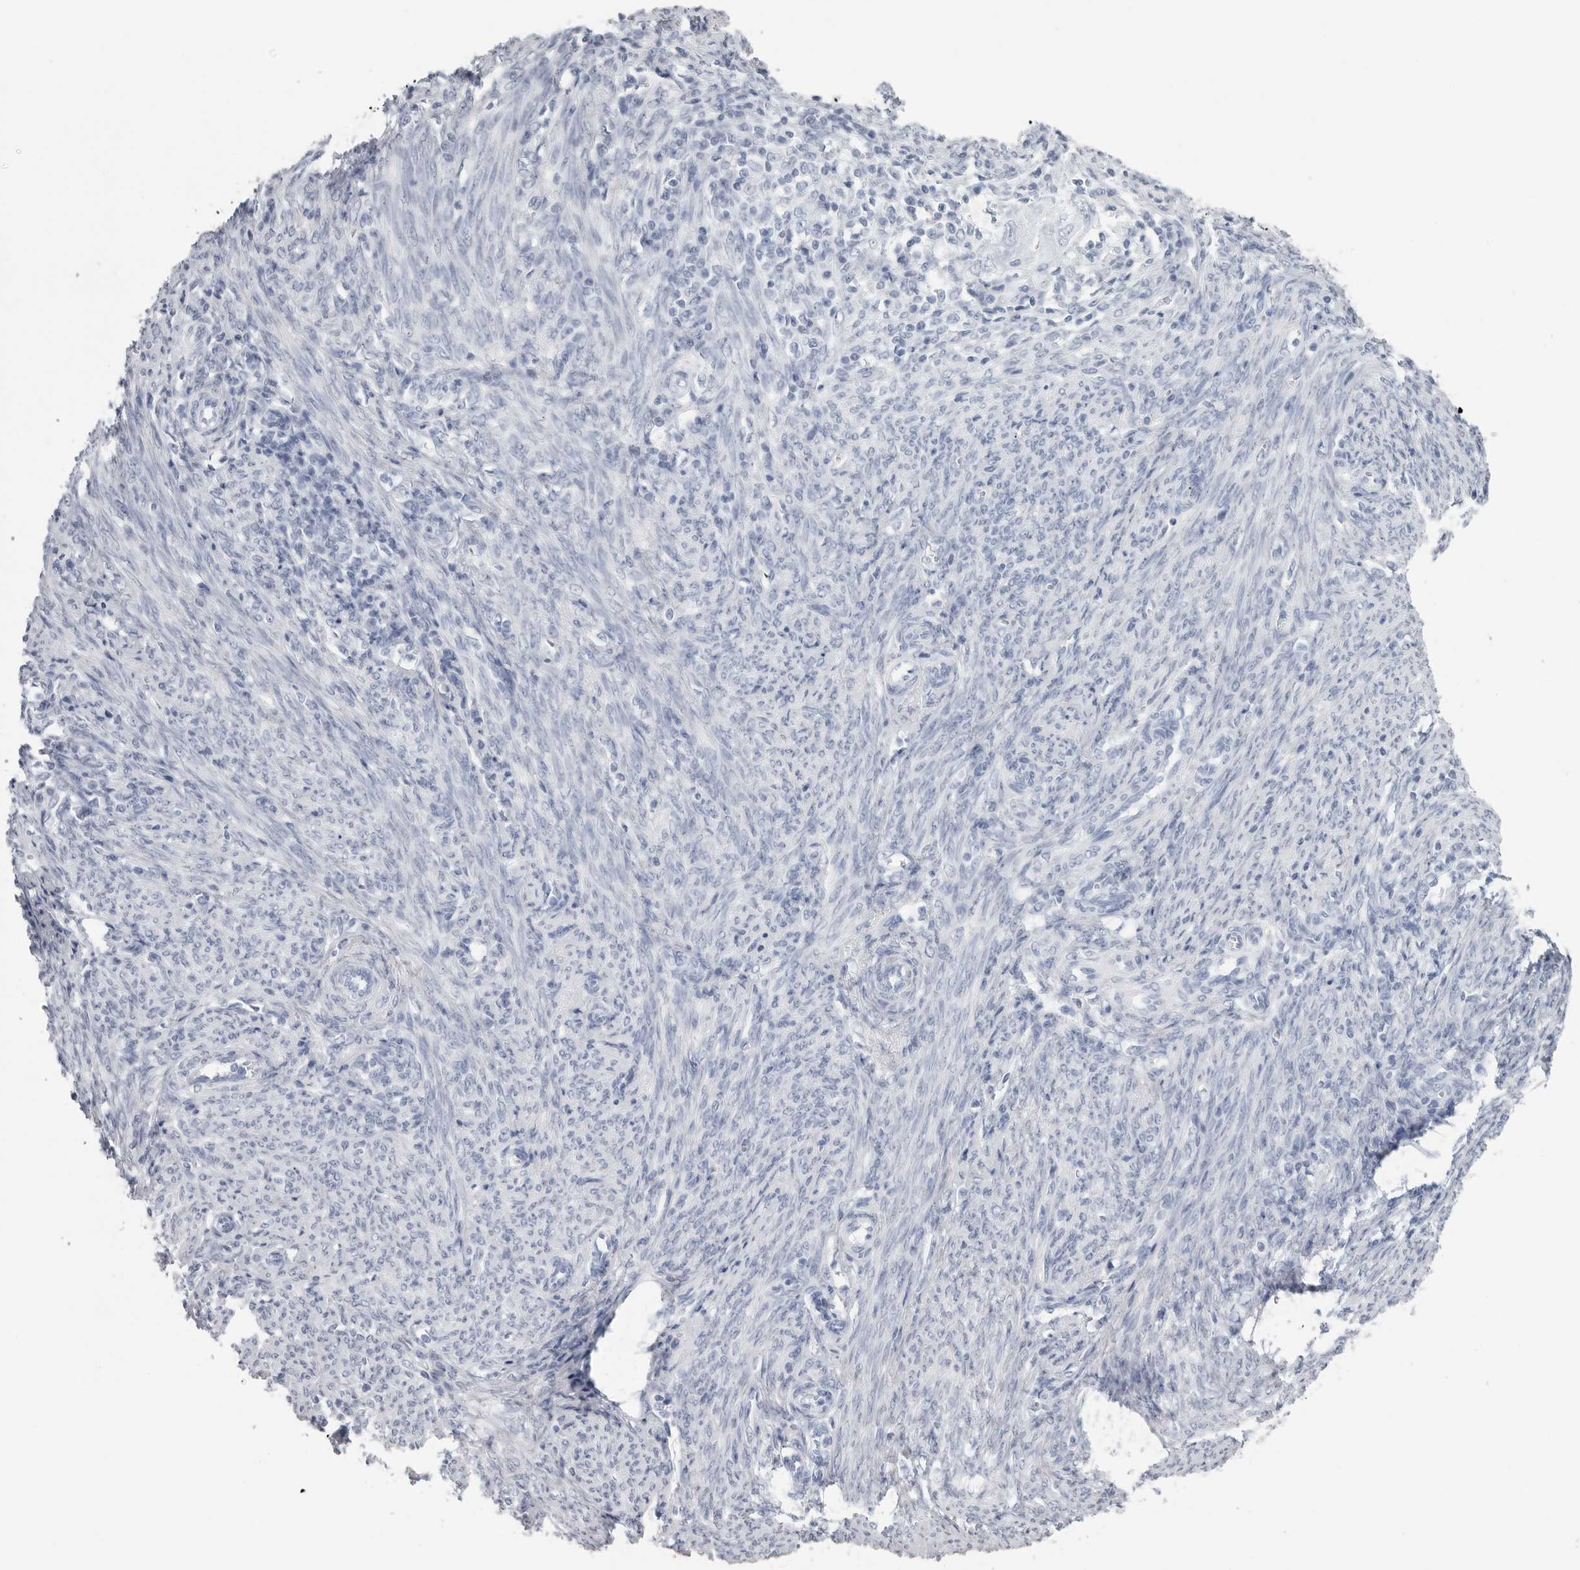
{"staining": {"intensity": "negative", "quantity": "none", "location": "none"}, "tissue": "endometrial cancer", "cell_type": "Tumor cells", "image_type": "cancer", "snomed": [{"axis": "morphology", "description": "Adenocarcinoma, NOS"}, {"axis": "topography", "description": "Uterus"}], "caption": "A histopathology image of endometrial cancer (adenocarcinoma) stained for a protein shows no brown staining in tumor cells.", "gene": "CST2", "patient": {"sex": "female", "age": 77}}